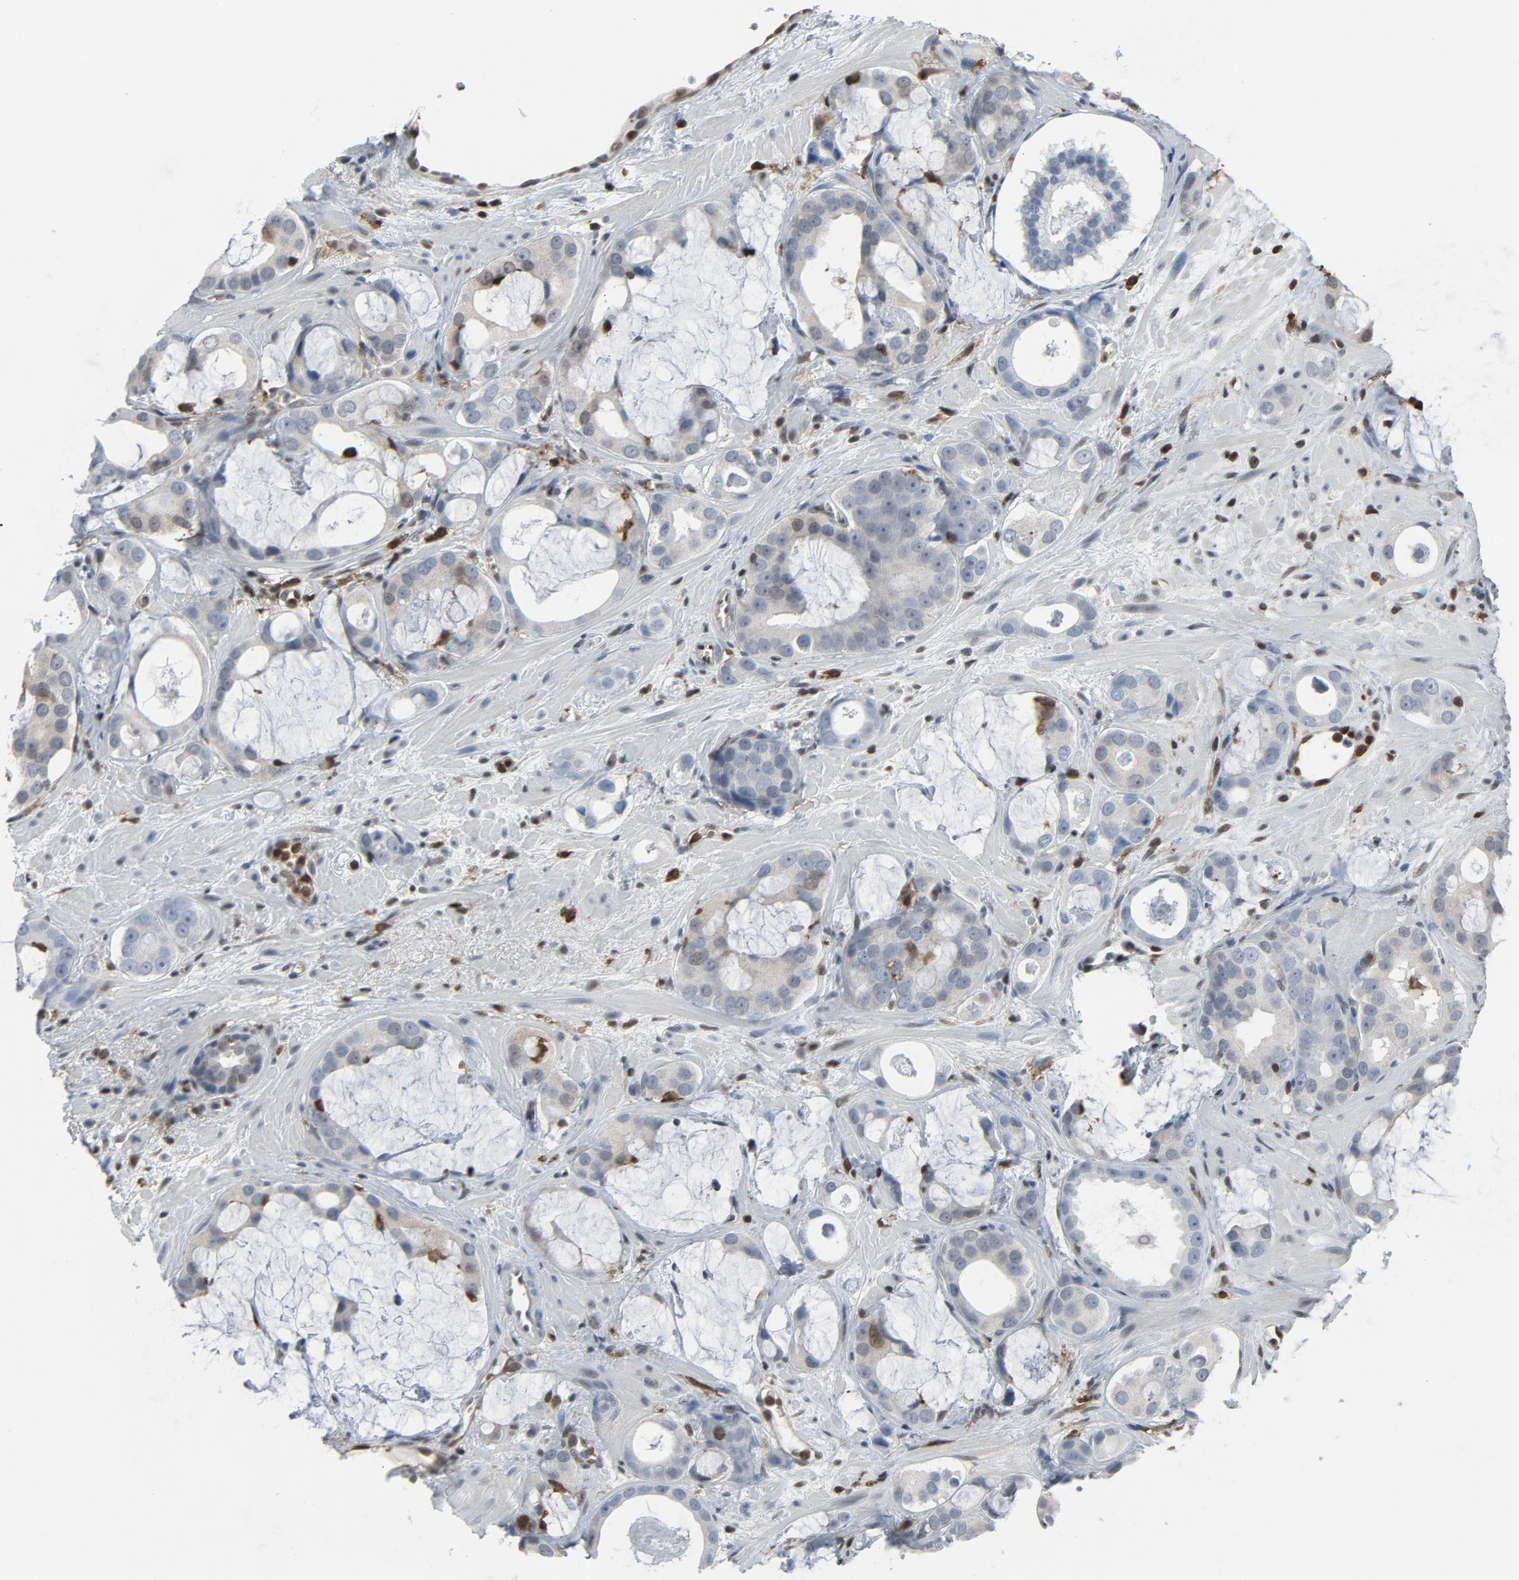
{"staining": {"intensity": "negative", "quantity": "none", "location": "none"}, "tissue": "prostate cancer", "cell_type": "Tumor cells", "image_type": "cancer", "snomed": [{"axis": "morphology", "description": "Adenocarcinoma, Low grade"}, {"axis": "topography", "description": "Prostate"}], "caption": "High power microscopy image of an immunohistochemistry histopathology image of prostate low-grade adenocarcinoma, revealing no significant expression in tumor cells.", "gene": "STAT5A", "patient": {"sex": "male", "age": 57}}